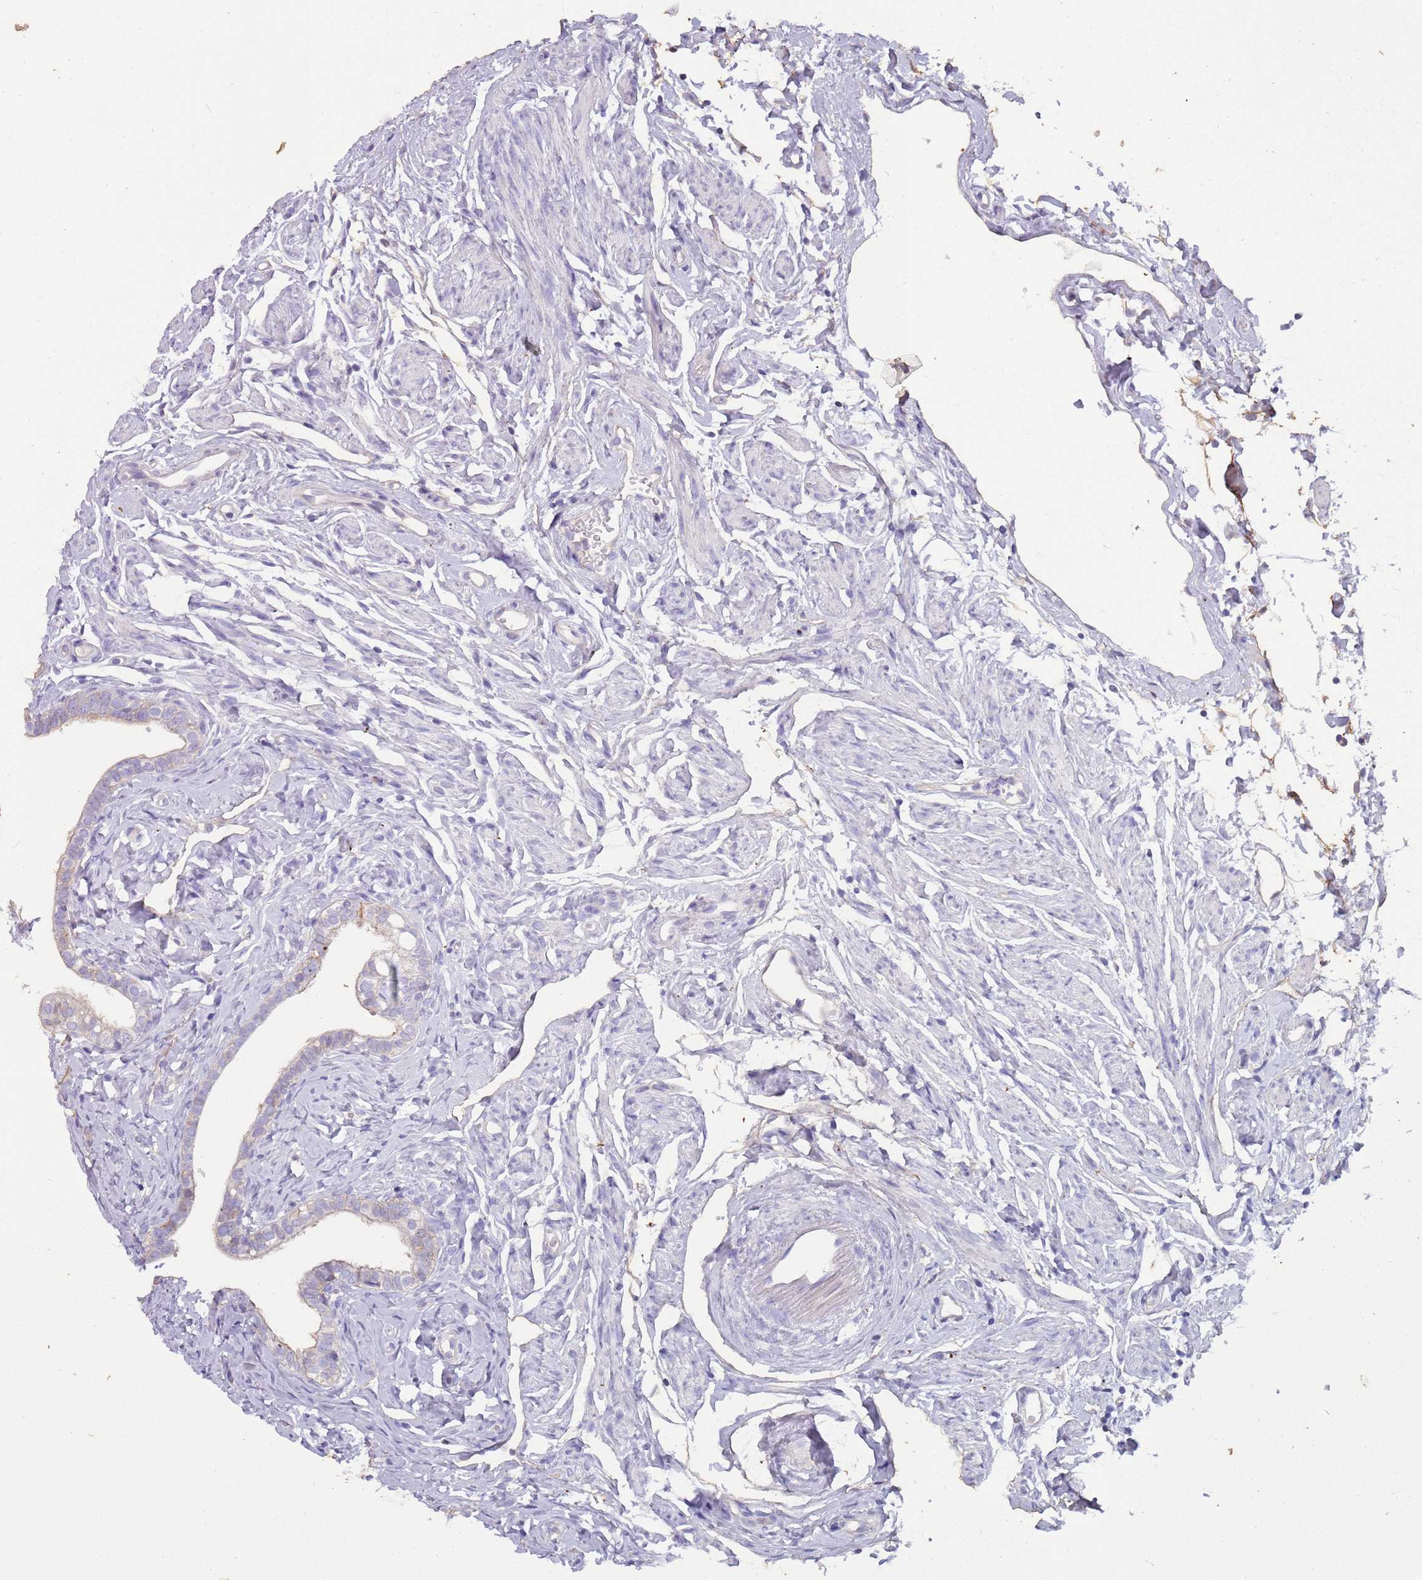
{"staining": {"intensity": "negative", "quantity": "none", "location": "none"}, "tissue": "fallopian tube", "cell_type": "Glandular cells", "image_type": "normal", "snomed": [{"axis": "morphology", "description": "Normal tissue, NOS"}, {"axis": "topography", "description": "Fallopian tube"}], "caption": "Glandular cells are negative for protein expression in benign human fallopian tube. (DAB immunohistochemistry visualized using brightfield microscopy, high magnification).", "gene": "ENSG00000271254", "patient": {"sex": "female", "age": 66}}